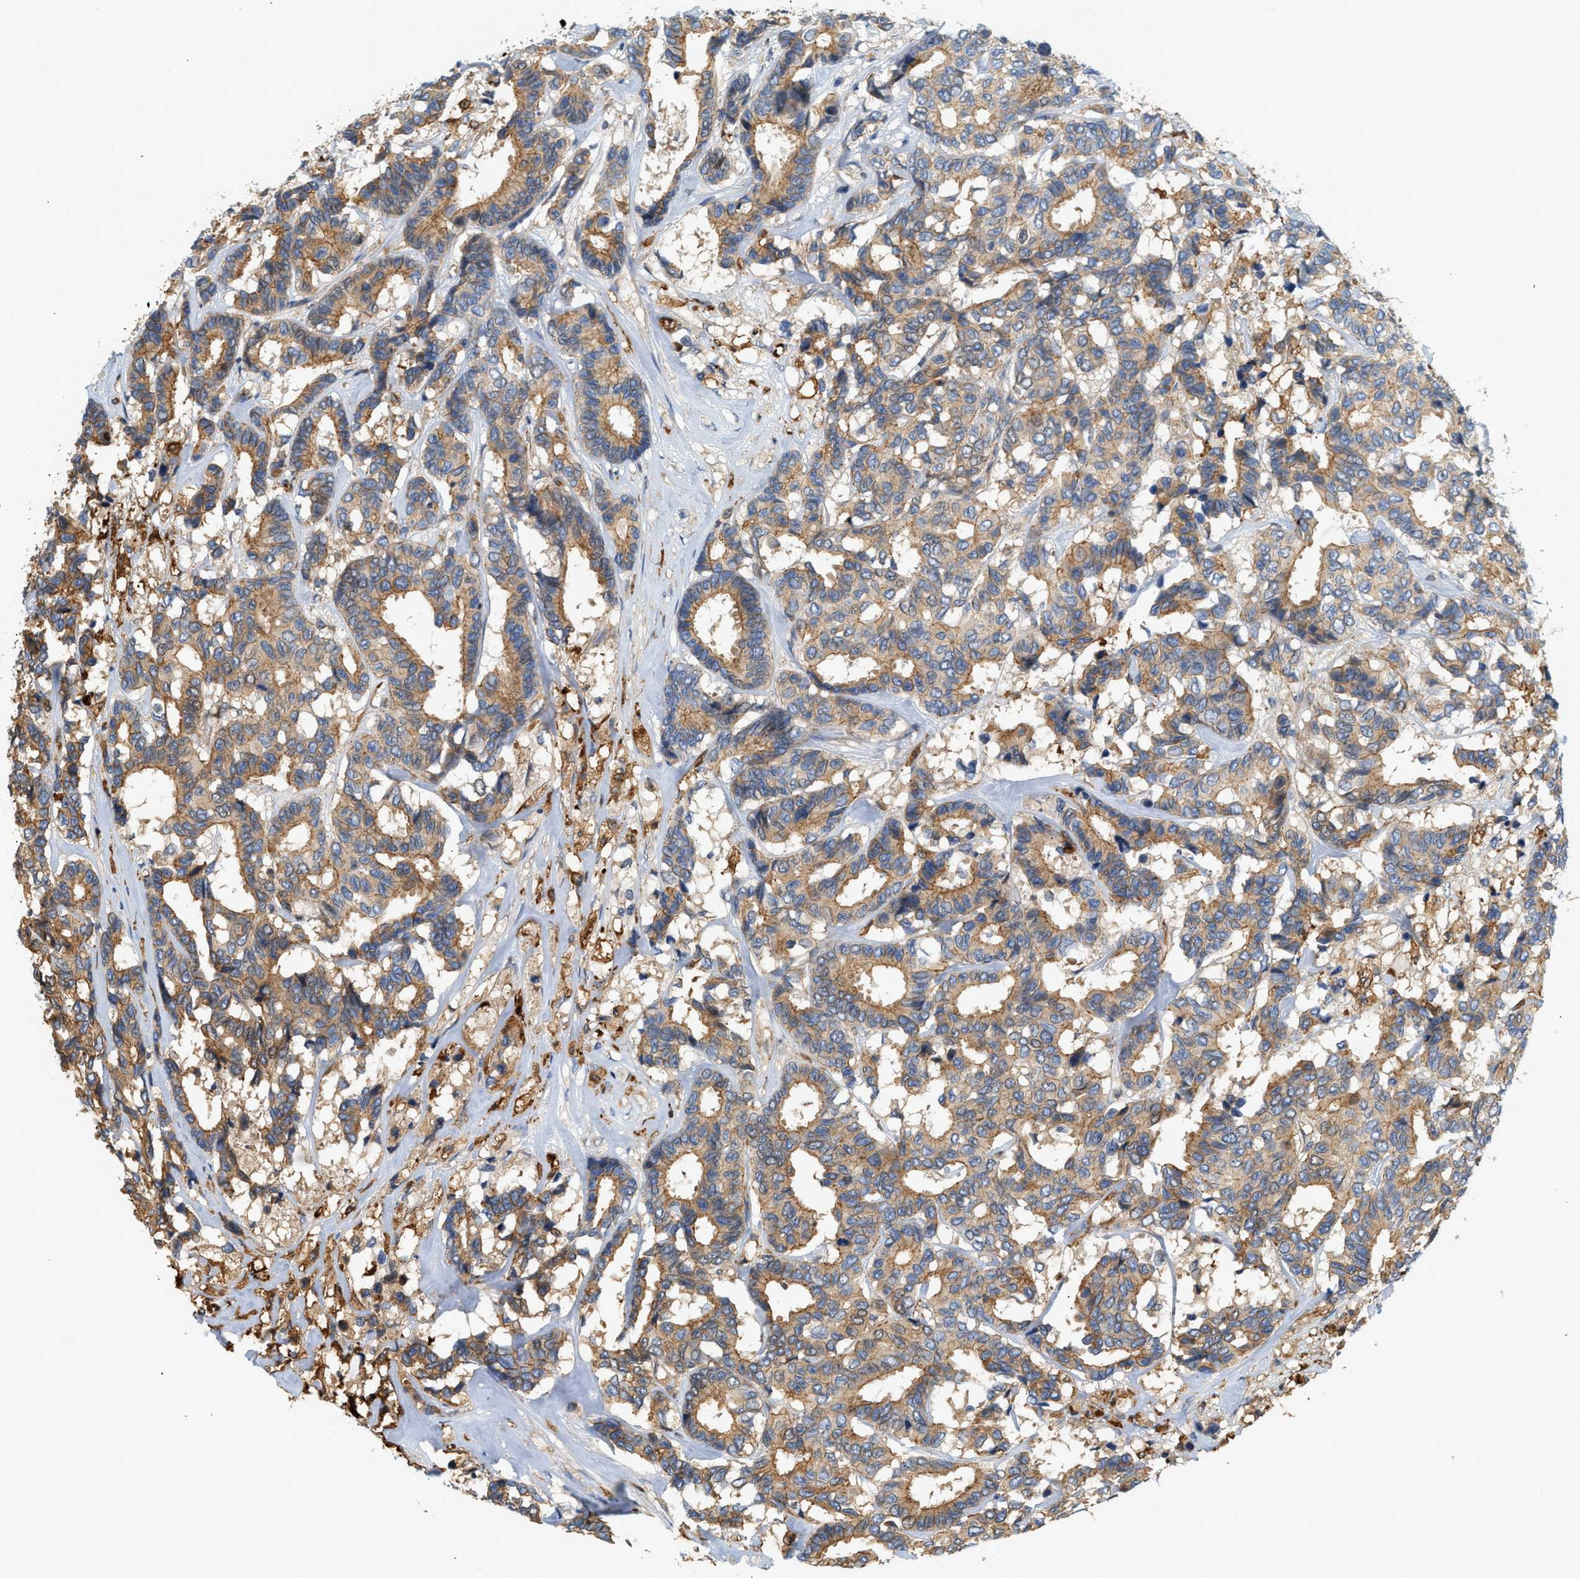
{"staining": {"intensity": "moderate", "quantity": ">75%", "location": "cytoplasmic/membranous"}, "tissue": "breast cancer", "cell_type": "Tumor cells", "image_type": "cancer", "snomed": [{"axis": "morphology", "description": "Duct carcinoma"}, {"axis": "topography", "description": "Breast"}], "caption": "A histopathology image of human breast invasive ductal carcinoma stained for a protein displays moderate cytoplasmic/membranous brown staining in tumor cells. (IHC, brightfield microscopy, high magnification).", "gene": "CTXN1", "patient": {"sex": "female", "age": 87}}